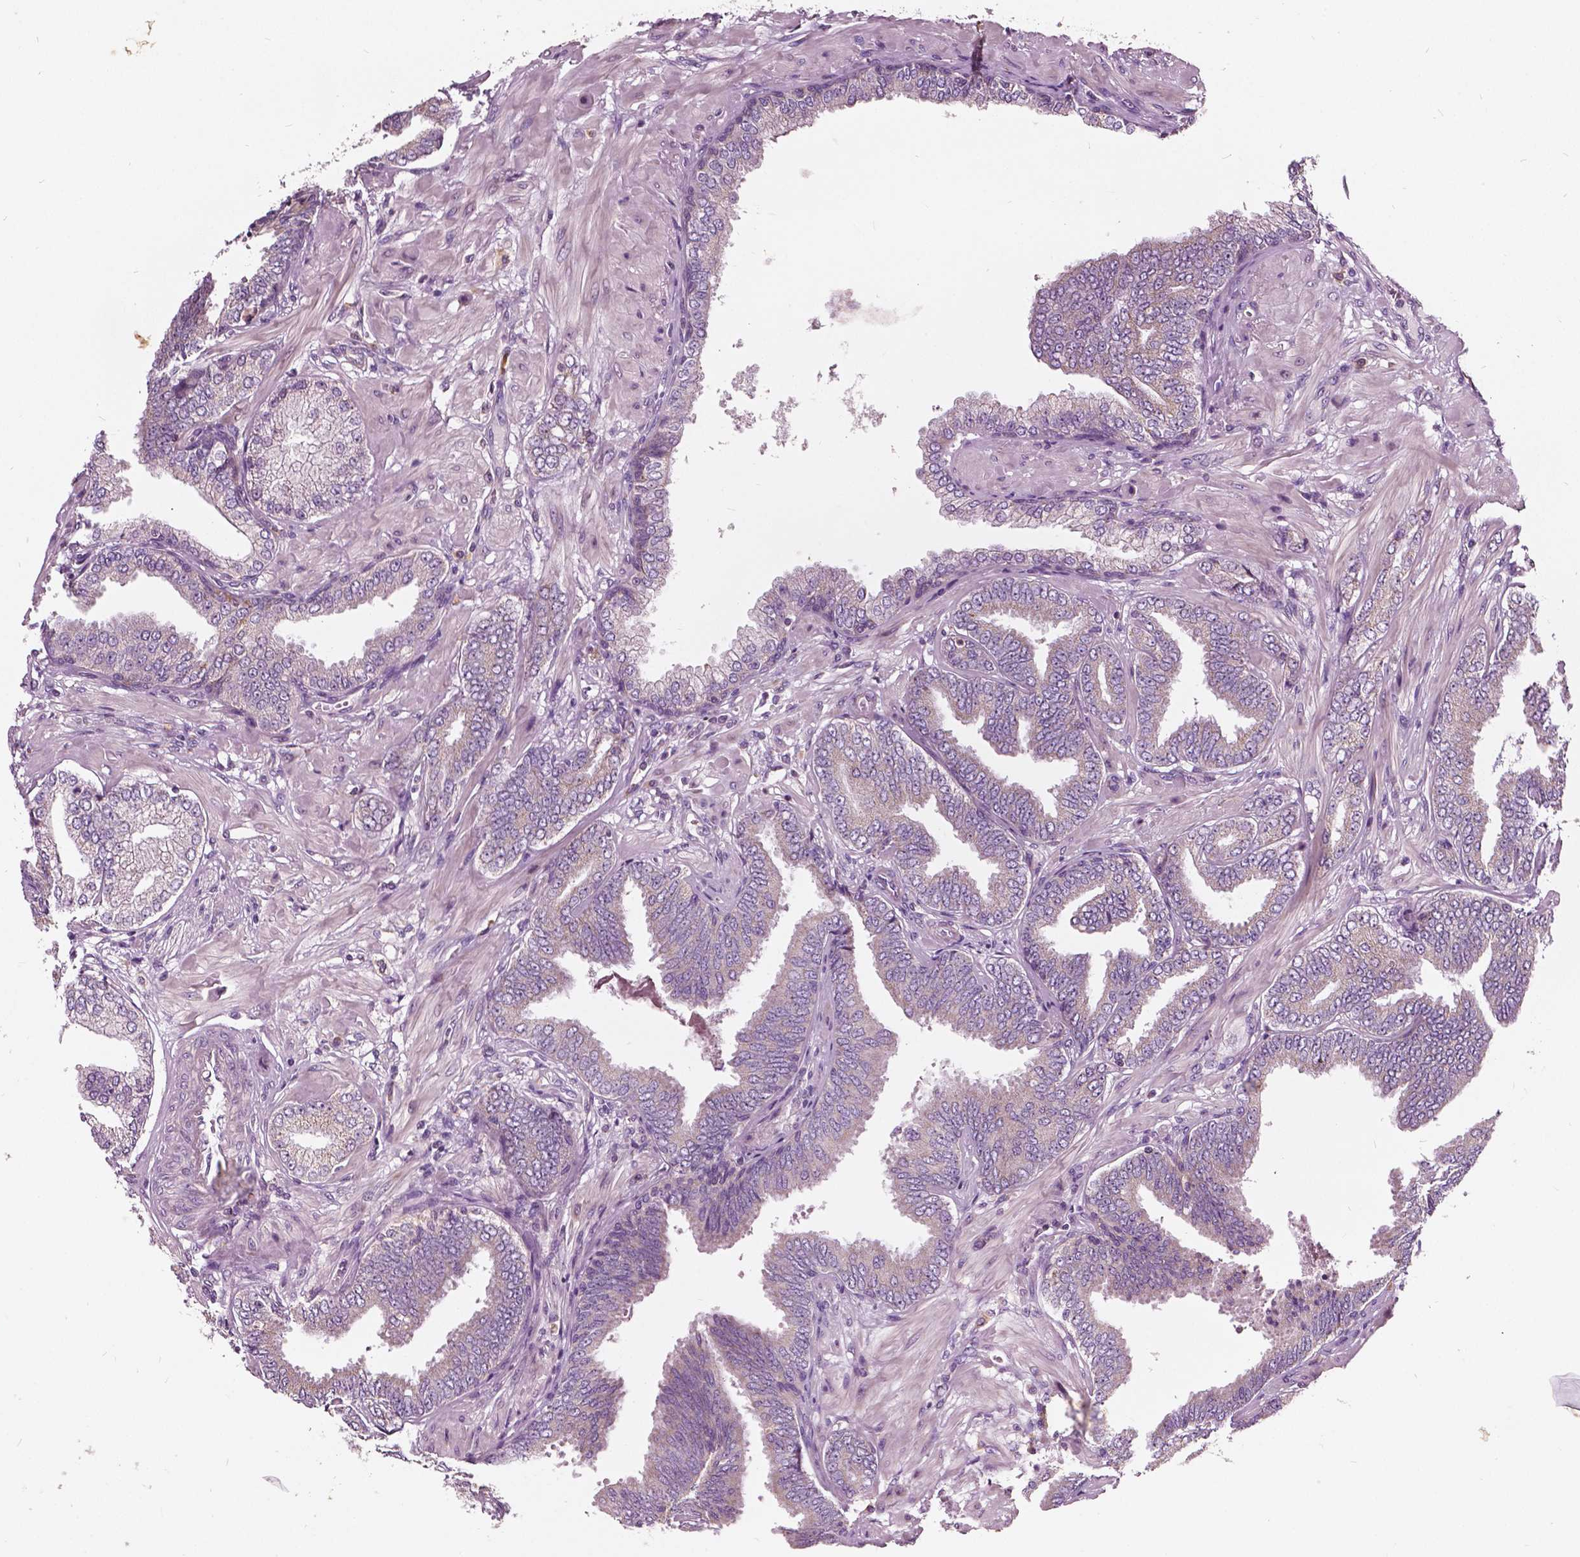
{"staining": {"intensity": "weak", "quantity": ">75%", "location": "cytoplasmic/membranous"}, "tissue": "prostate cancer", "cell_type": "Tumor cells", "image_type": "cancer", "snomed": [{"axis": "morphology", "description": "Adenocarcinoma, Low grade"}, {"axis": "topography", "description": "Prostate"}], "caption": "A high-resolution photomicrograph shows IHC staining of prostate cancer, which exhibits weak cytoplasmic/membranous positivity in approximately >75% of tumor cells.", "gene": "ODF3L2", "patient": {"sex": "male", "age": 55}}